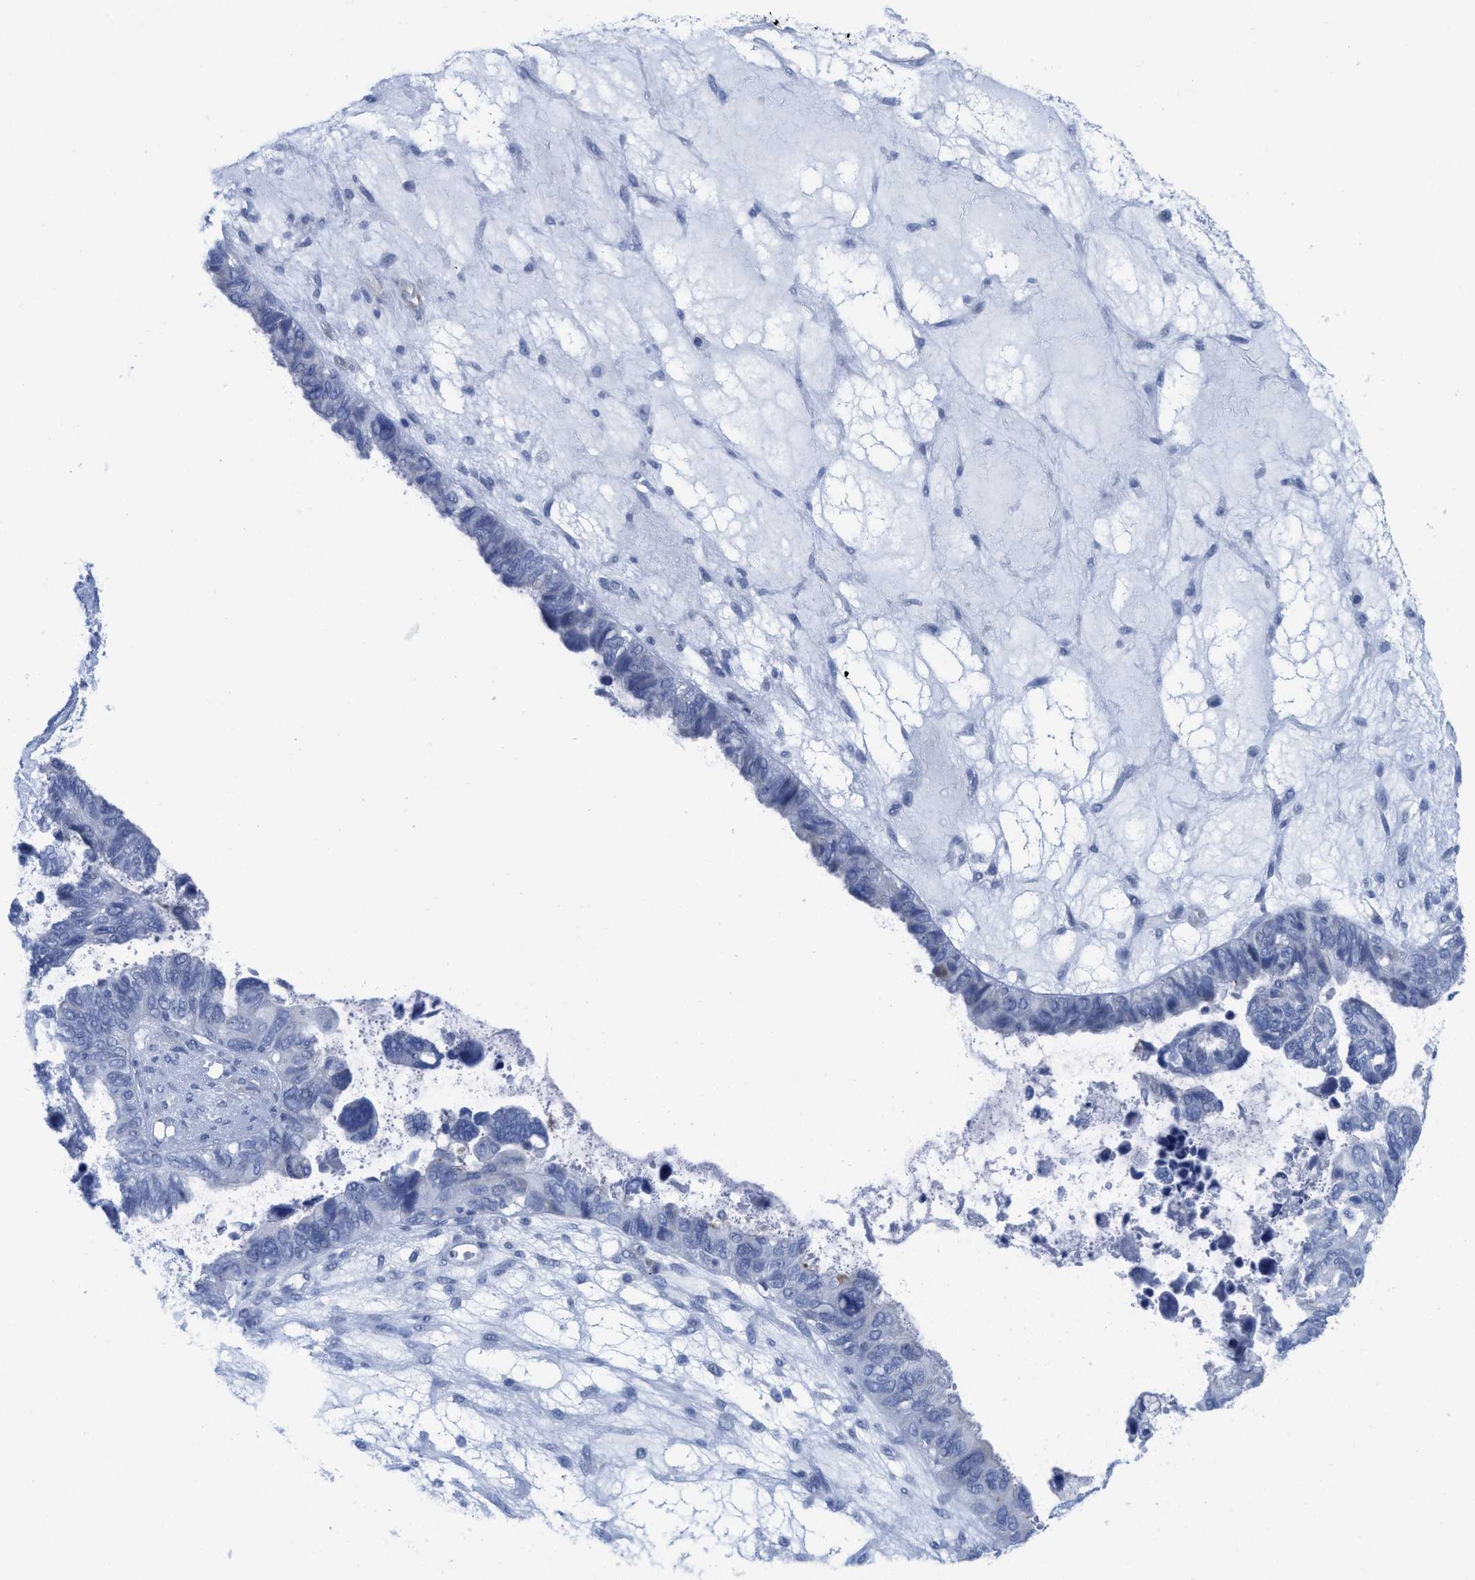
{"staining": {"intensity": "negative", "quantity": "none", "location": "none"}, "tissue": "ovarian cancer", "cell_type": "Tumor cells", "image_type": "cancer", "snomed": [{"axis": "morphology", "description": "Cystadenocarcinoma, serous, NOS"}, {"axis": "topography", "description": "Ovary"}], "caption": "High magnification brightfield microscopy of ovarian cancer stained with DAB (brown) and counterstained with hematoxylin (blue): tumor cells show no significant positivity. Nuclei are stained in blue.", "gene": "TUB", "patient": {"sex": "female", "age": 79}}